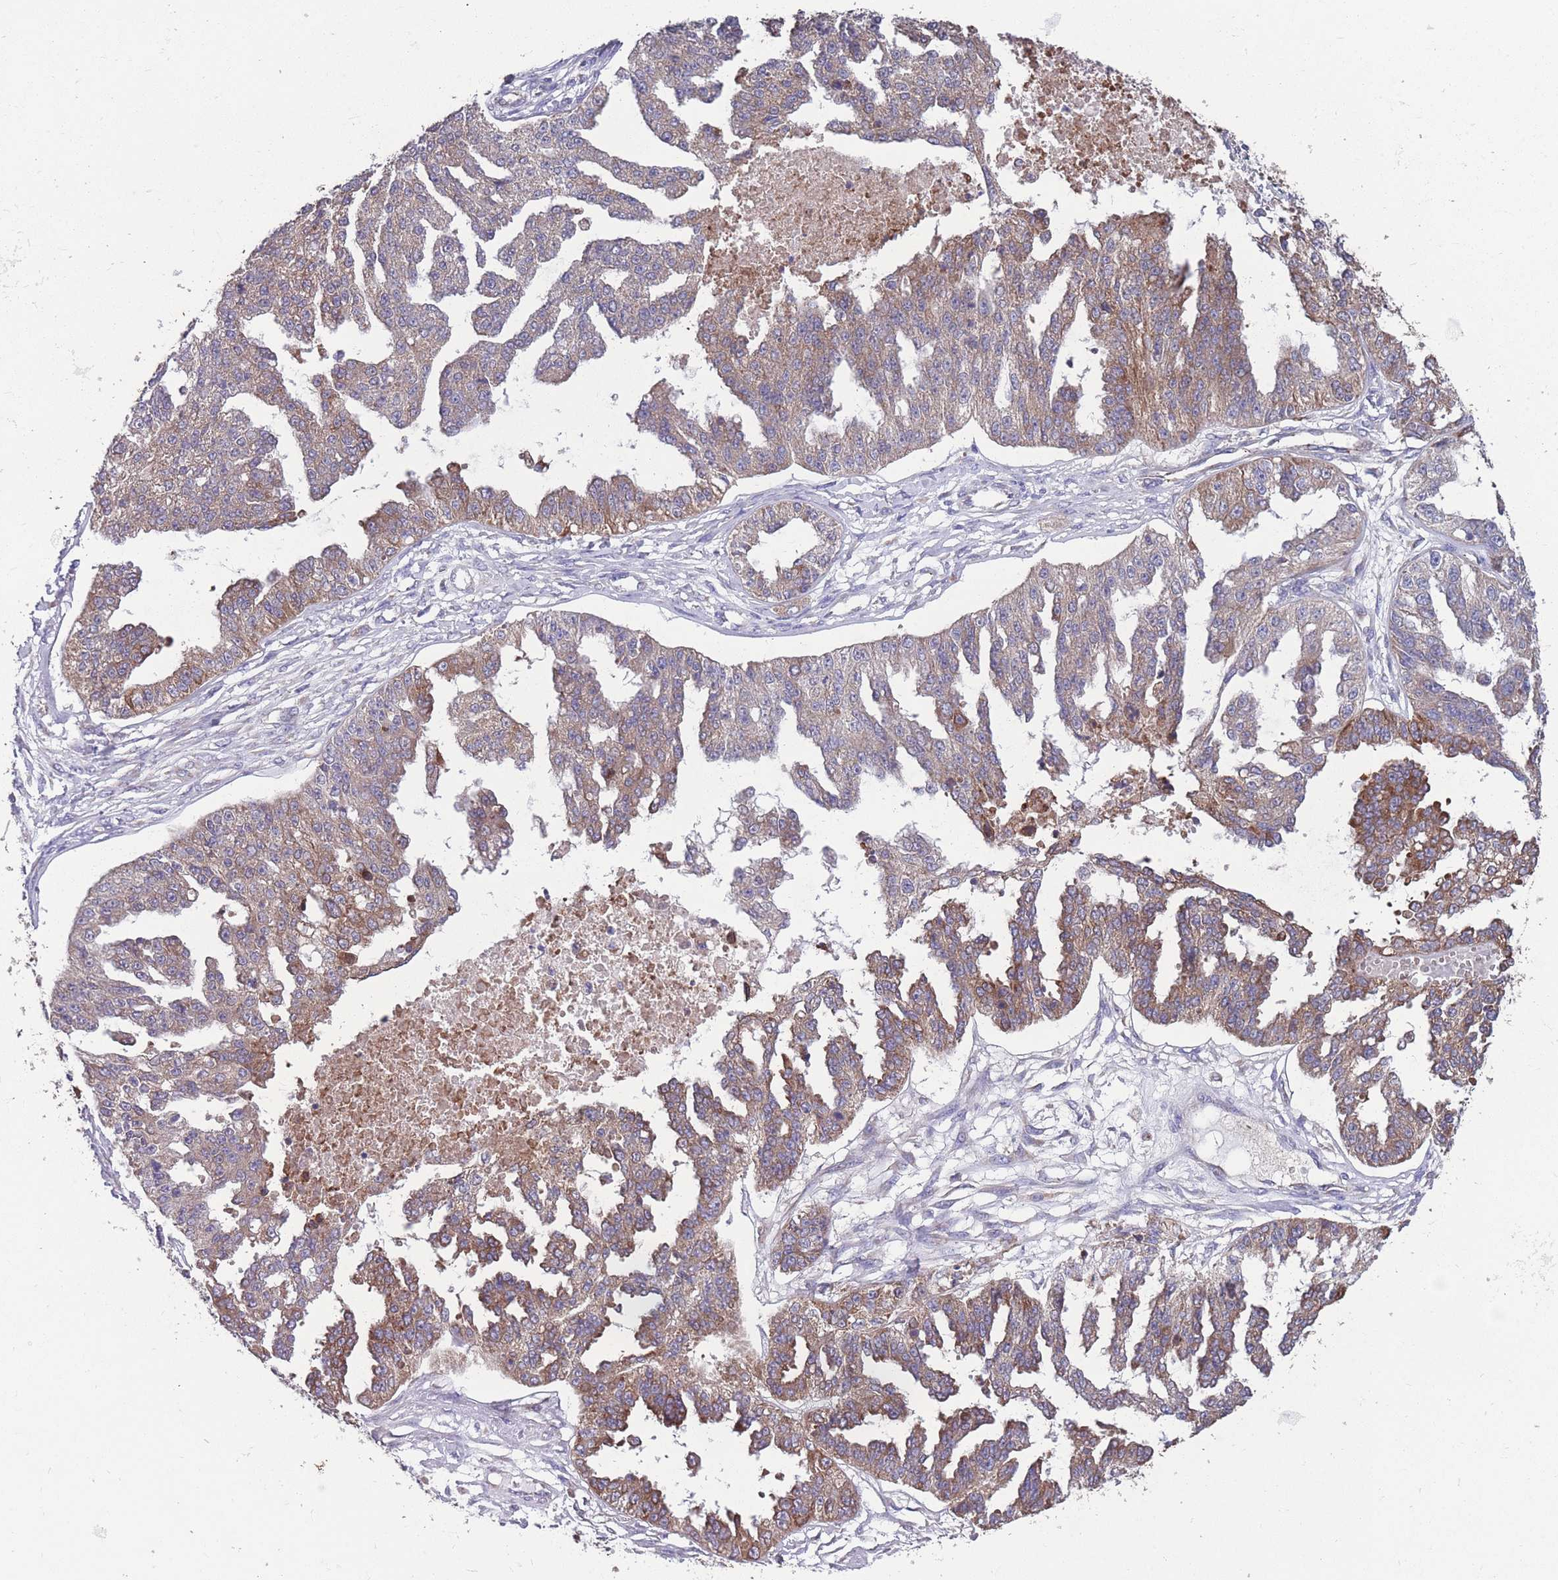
{"staining": {"intensity": "moderate", "quantity": "25%-75%", "location": "cytoplasmic/membranous"}, "tissue": "ovarian cancer", "cell_type": "Tumor cells", "image_type": "cancer", "snomed": [{"axis": "morphology", "description": "Cystadenocarcinoma, serous, NOS"}, {"axis": "topography", "description": "Ovary"}], "caption": "Ovarian cancer (serous cystadenocarcinoma) was stained to show a protein in brown. There is medium levels of moderate cytoplasmic/membranous staining in about 25%-75% of tumor cells.", "gene": "STIM2", "patient": {"sex": "female", "age": 58}}